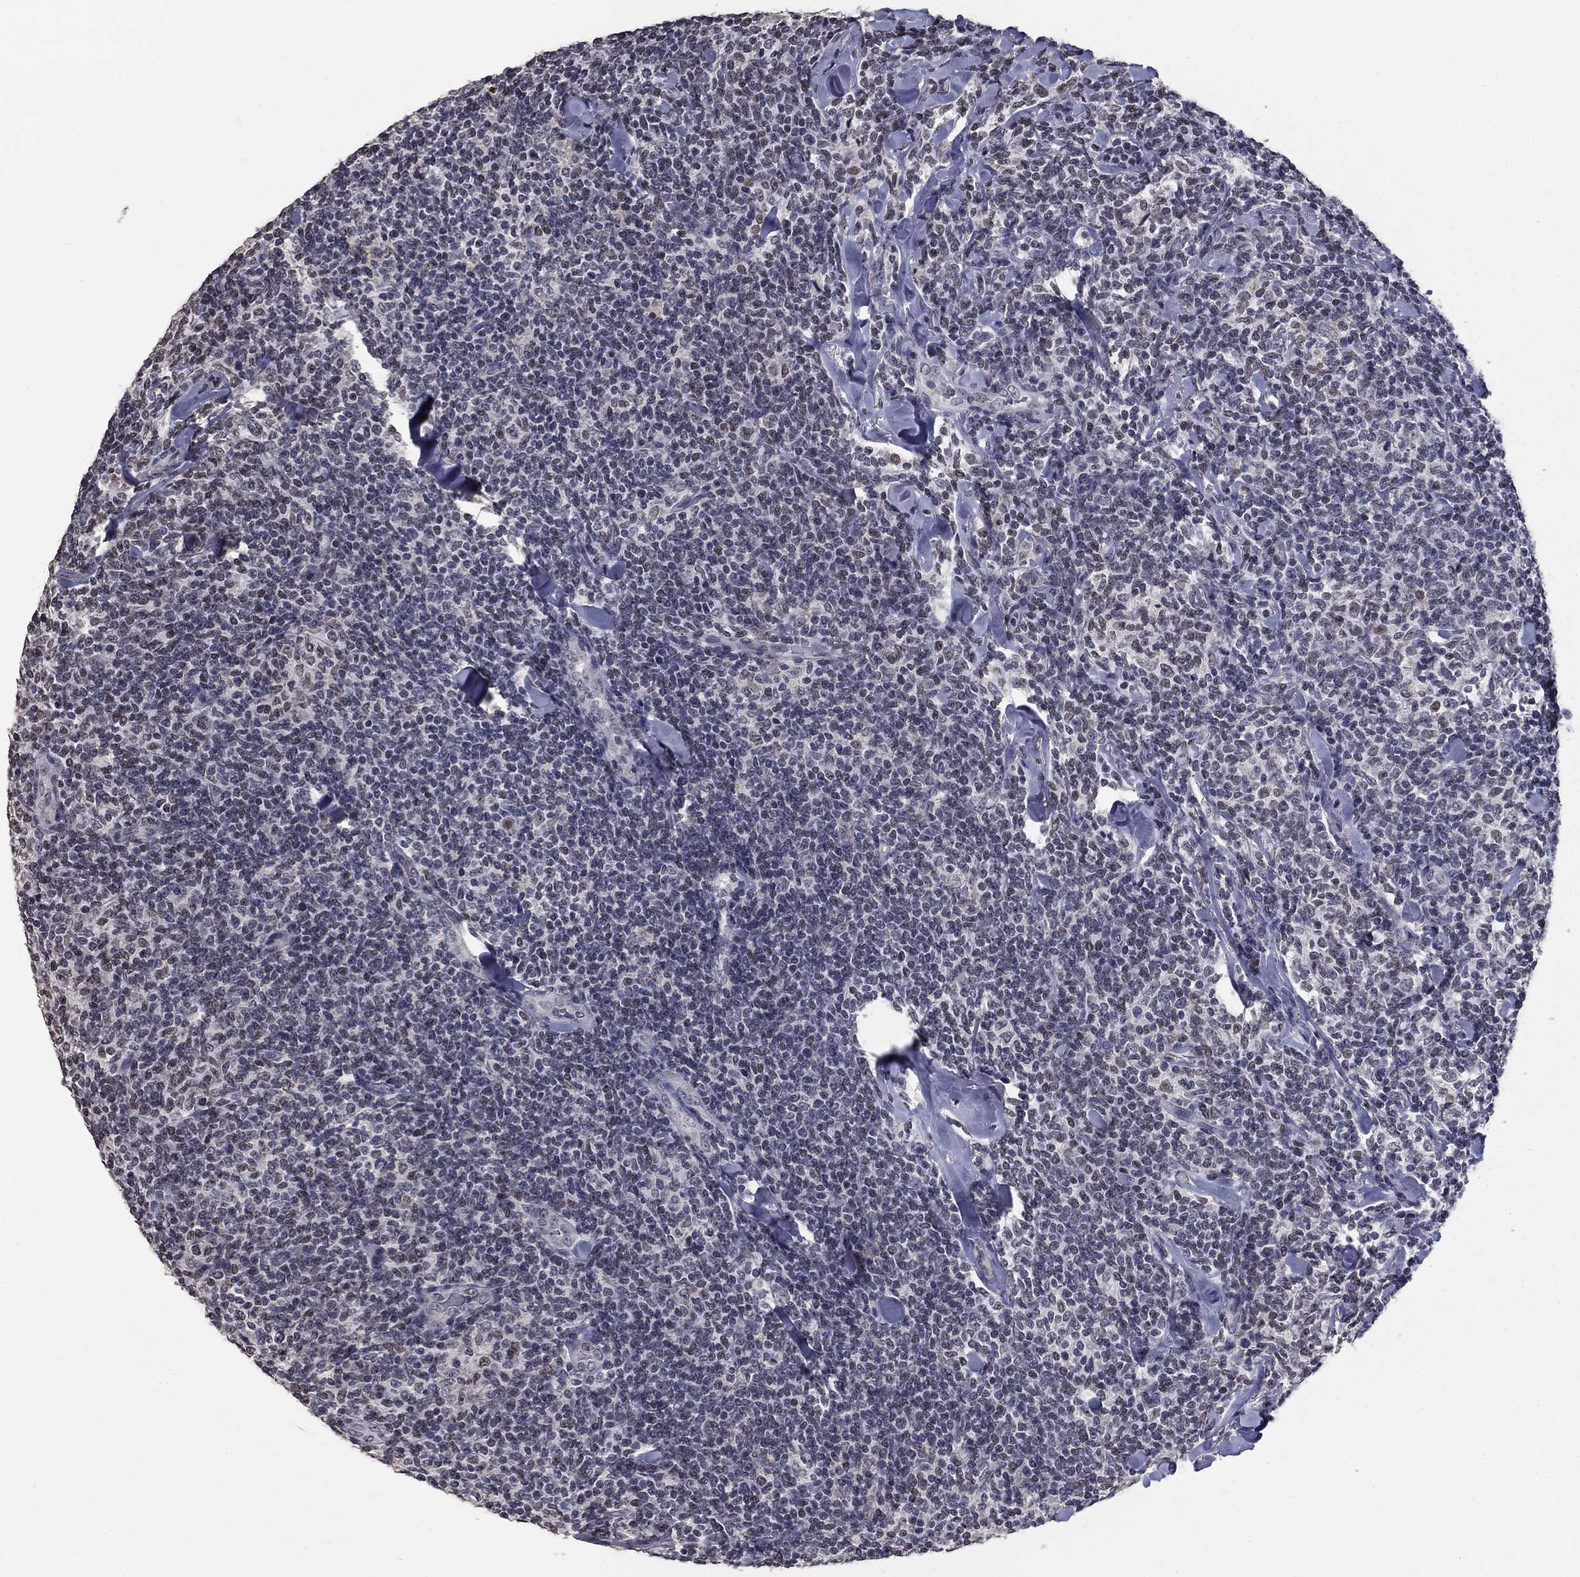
{"staining": {"intensity": "negative", "quantity": "none", "location": "none"}, "tissue": "lymphoma", "cell_type": "Tumor cells", "image_type": "cancer", "snomed": [{"axis": "morphology", "description": "Malignant lymphoma, non-Hodgkin's type, Low grade"}, {"axis": "topography", "description": "Lymph node"}], "caption": "Immunohistochemistry (IHC) of human lymphoma demonstrates no staining in tumor cells.", "gene": "SPATA33", "patient": {"sex": "female", "age": 56}}